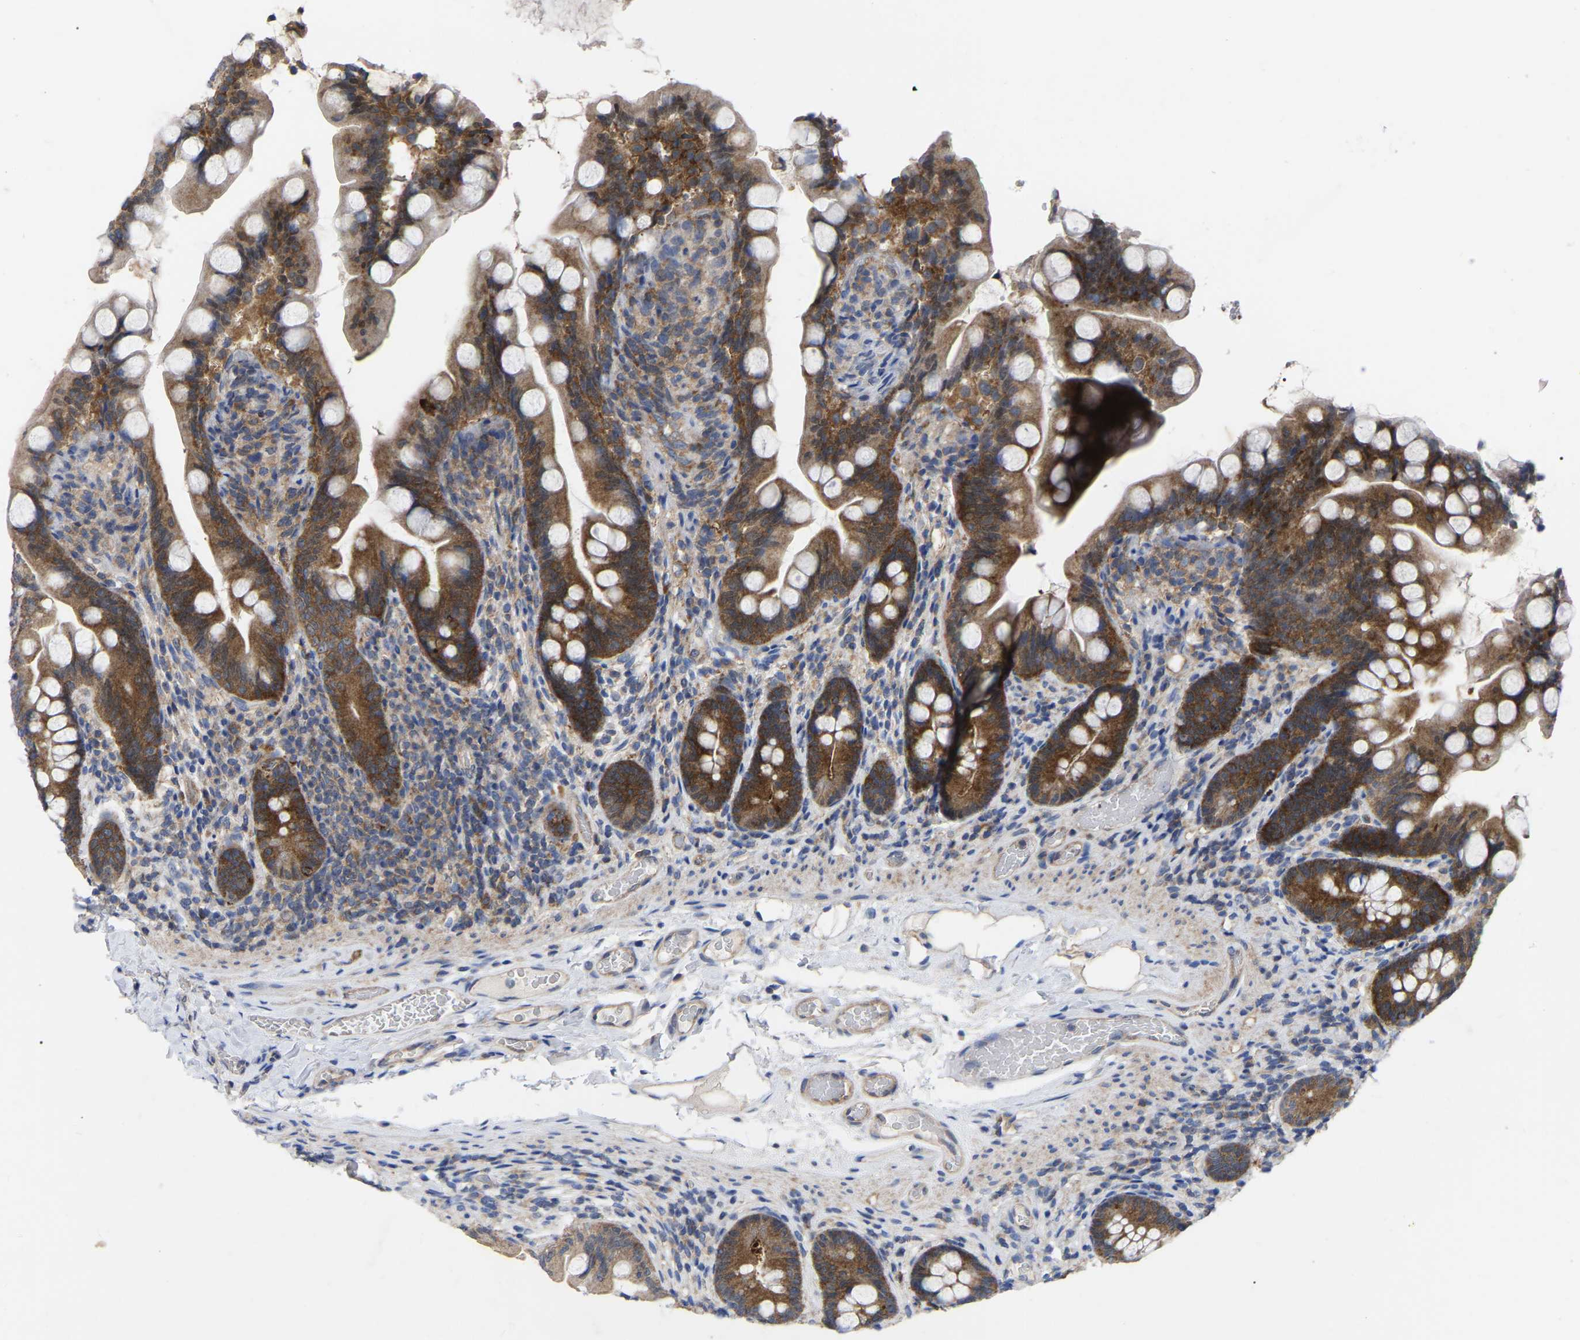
{"staining": {"intensity": "moderate", "quantity": ">75%", "location": "cytoplasmic/membranous"}, "tissue": "small intestine", "cell_type": "Glandular cells", "image_type": "normal", "snomed": [{"axis": "morphology", "description": "Normal tissue, NOS"}, {"axis": "topography", "description": "Small intestine"}], "caption": "Moderate cytoplasmic/membranous positivity for a protein is seen in approximately >75% of glandular cells of benign small intestine using immunohistochemistry.", "gene": "TCP1", "patient": {"sex": "female", "age": 56}}